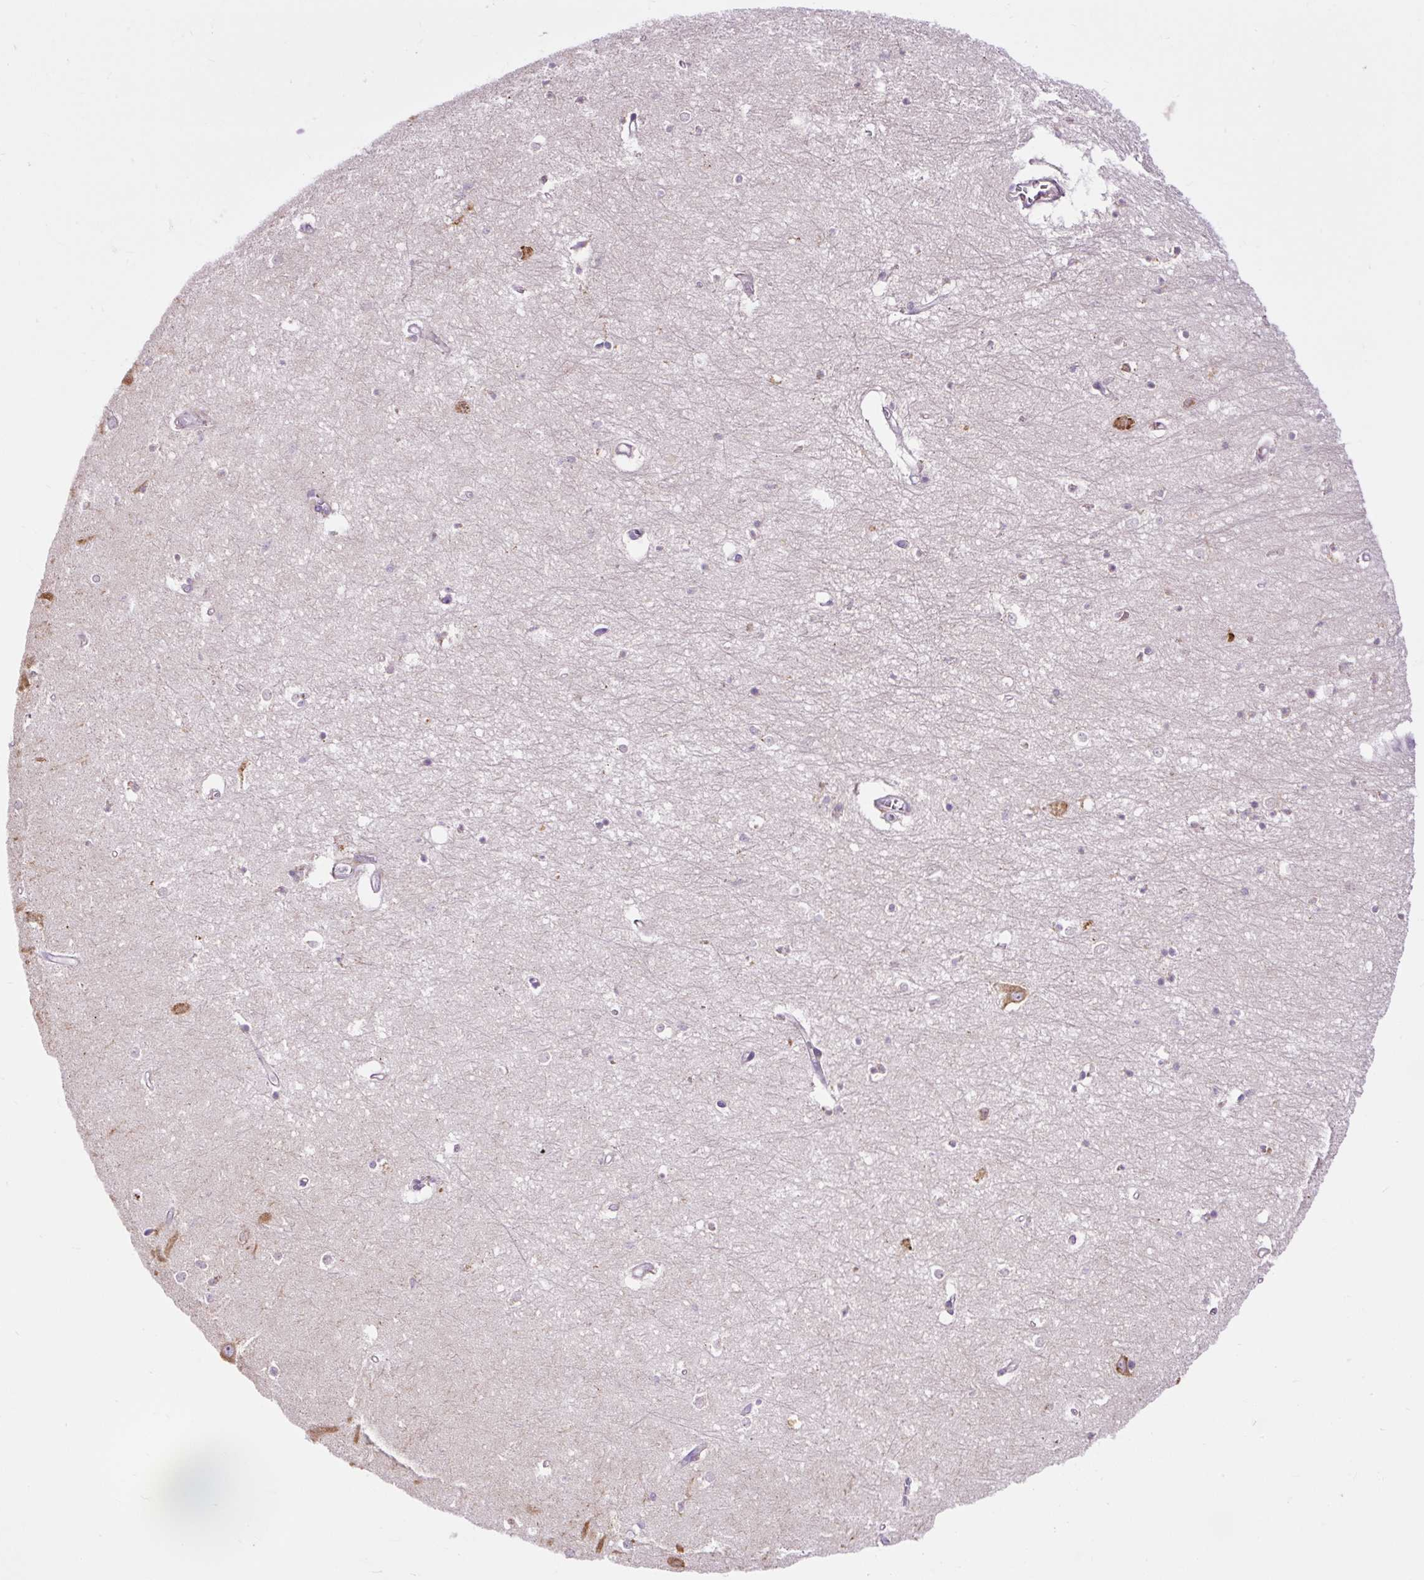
{"staining": {"intensity": "negative", "quantity": "none", "location": "none"}, "tissue": "hippocampus", "cell_type": "Glial cells", "image_type": "normal", "snomed": [{"axis": "morphology", "description": "Normal tissue, NOS"}, {"axis": "topography", "description": "Hippocampus"}], "caption": "The IHC image has no significant staining in glial cells of hippocampus.", "gene": "FMC1", "patient": {"sex": "female", "age": 64}}